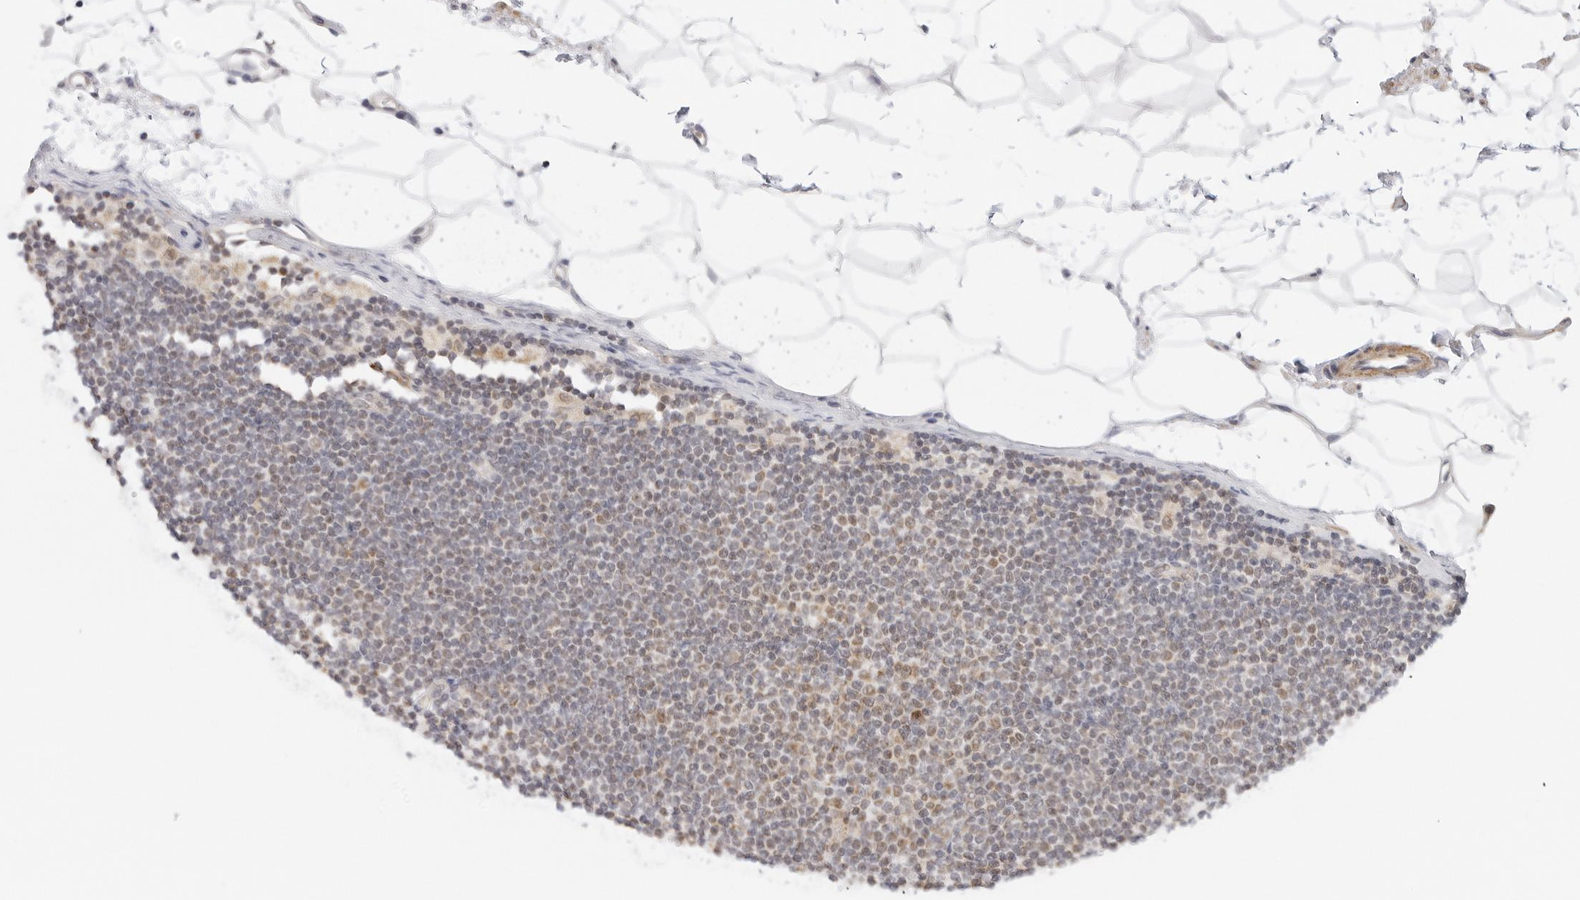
{"staining": {"intensity": "weak", "quantity": "25%-75%", "location": "nuclear"}, "tissue": "lymphoma", "cell_type": "Tumor cells", "image_type": "cancer", "snomed": [{"axis": "morphology", "description": "Malignant lymphoma, non-Hodgkin's type, Low grade"}, {"axis": "topography", "description": "Lymph node"}], "caption": "A brown stain shows weak nuclear staining of a protein in malignant lymphoma, non-Hodgkin's type (low-grade) tumor cells.", "gene": "GORAB", "patient": {"sex": "female", "age": 53}}